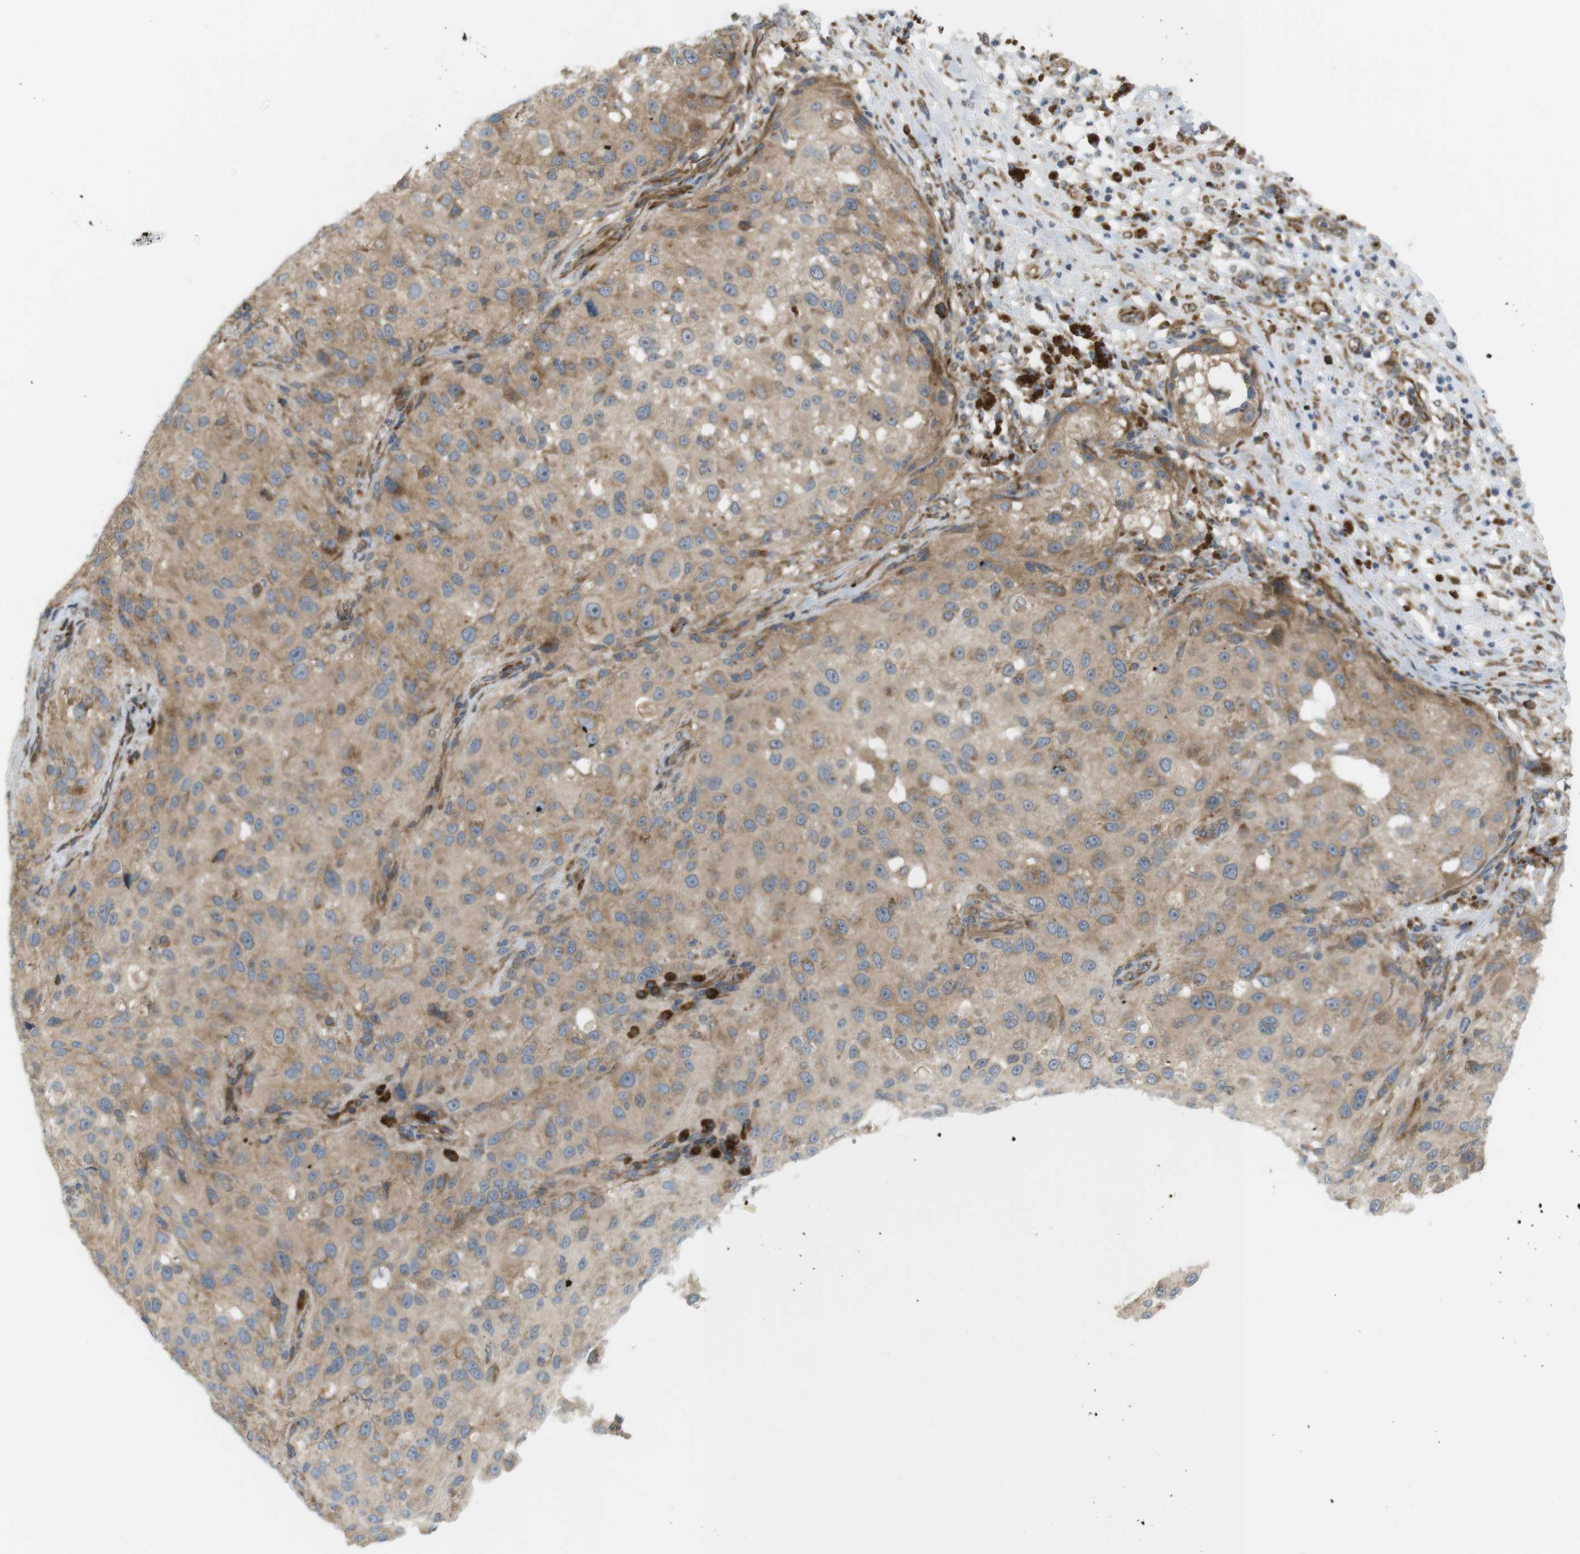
{"staining": {"intensity": "moderate", "quantity": ">75%", "location": "cytoplasmic/membranous"}, "tissue": "melanoma", "cell_type": "Tumor cells", "image_type": "cancer", "snomed": [{"axis": "morphology", "description": "Necrosis, NOS"}, {"axis": "morphology", "description": "Malignant melanoma, NOS"}, {"axis": "topography", "description": "Skin"}], "caption": "This photomicrograph reveals IHC staining of malignant melanoma, with medium moderate cytoplasmic/membranous expression in approximately >75% of tumor cells.", "gene": "GJC3", "patient": {"sex": "female", "age": 87}}